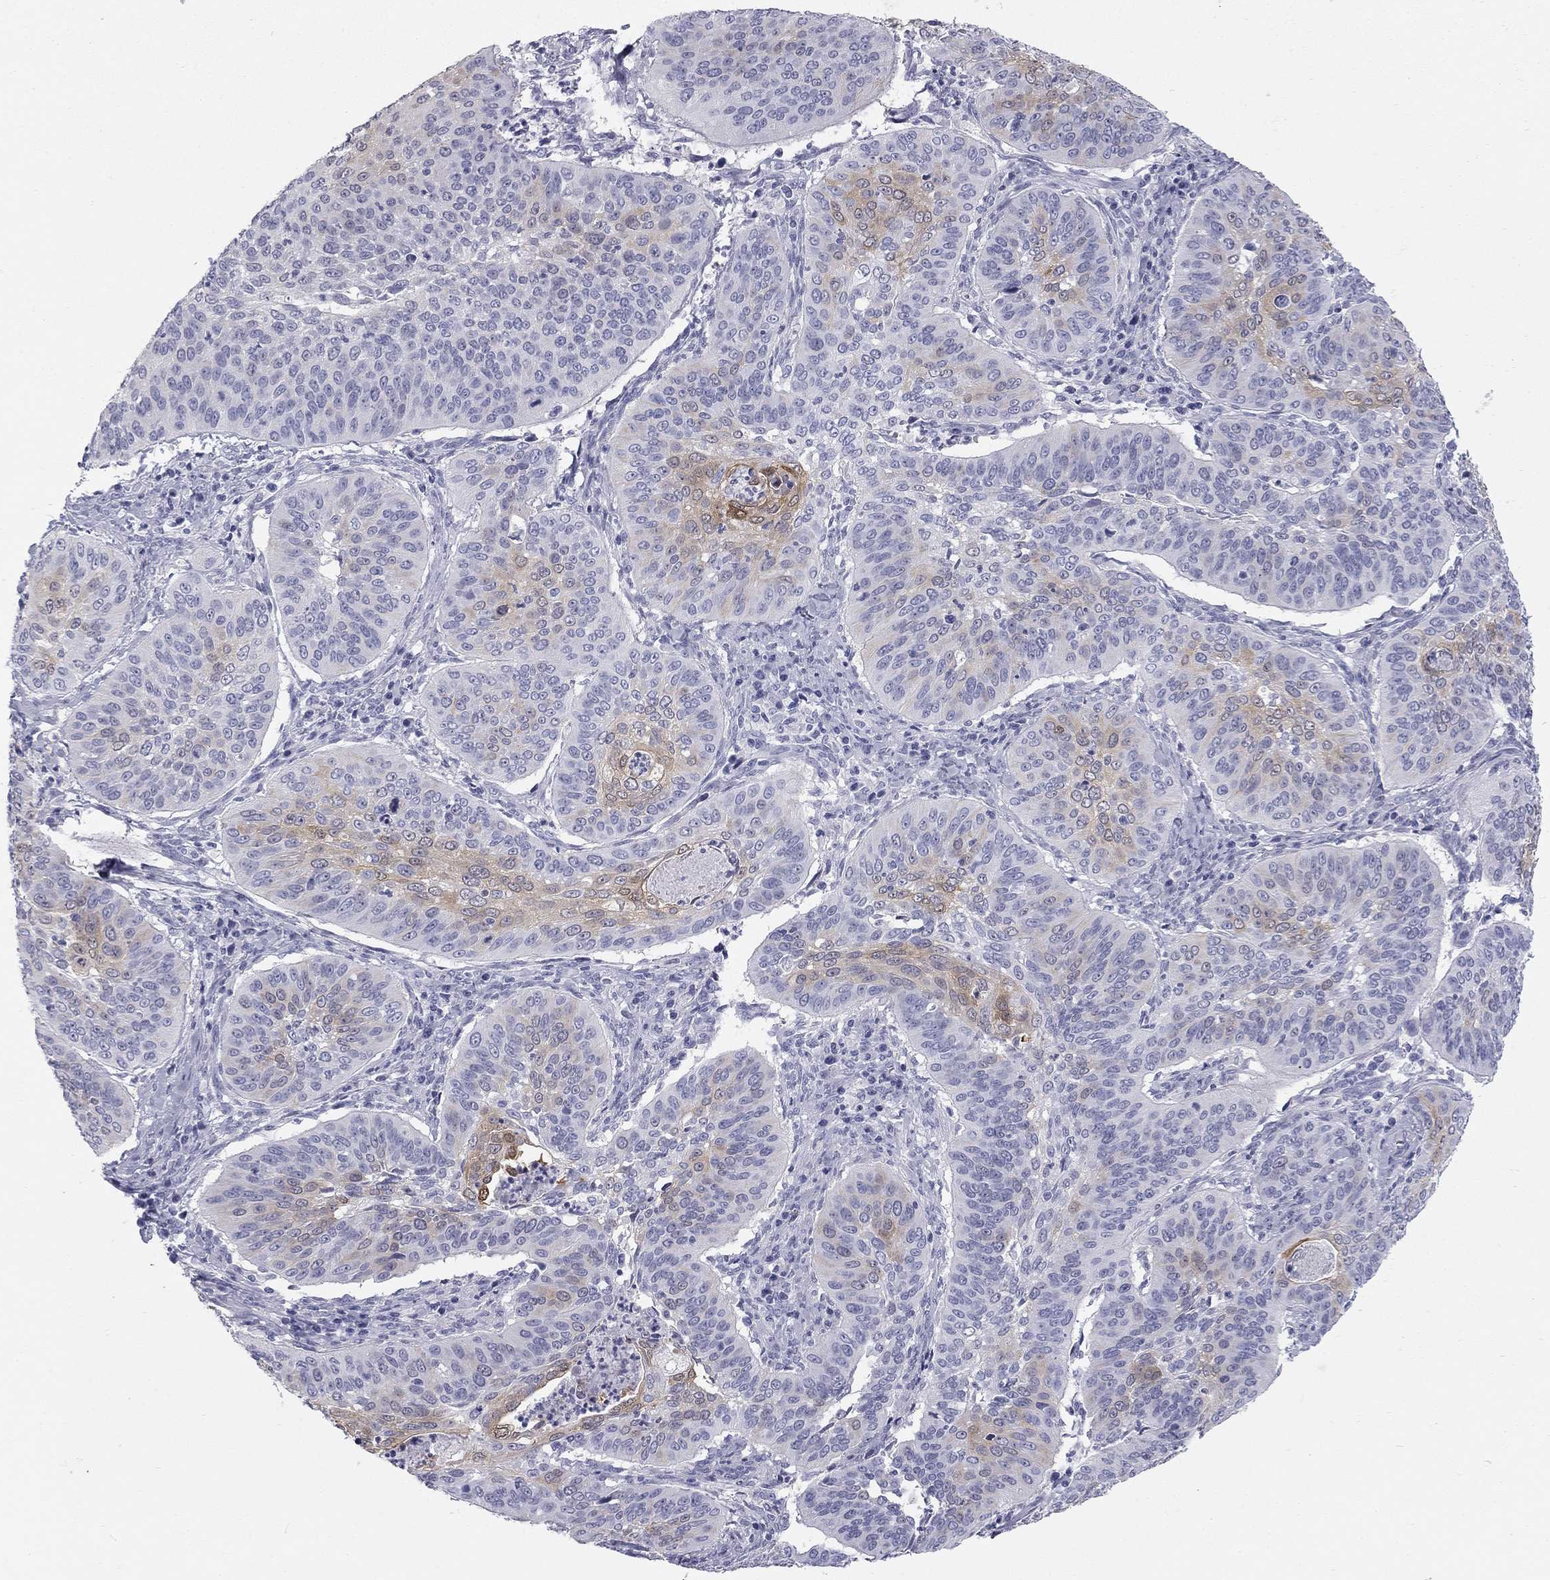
{"staining": {"intensity": "weak", "quantity": "<25%", "location": "cytoplasmic/membranous"}, "tissue": "cervical cancer", "cell_type": "Tumor cells", "image_type": "cancer", "snomed": [{"axis": "morphology", "description": "Normal tissue, NOS"}, {"axis": "morphology", "description": "Squamous cell carcinoma, NOS"}, {"axis": "topography", "description": "Cervix"}], "caption": "Immunohistochemistry (IHC) micrograph of neoplastic tissue: human cervical cancer (squamous cell carcinoma) stained with DAB demonstrates no significant protein expression in tumor cells.", "gene": "SULT2B1", "patient": {"sex": "female", "age": 39}}